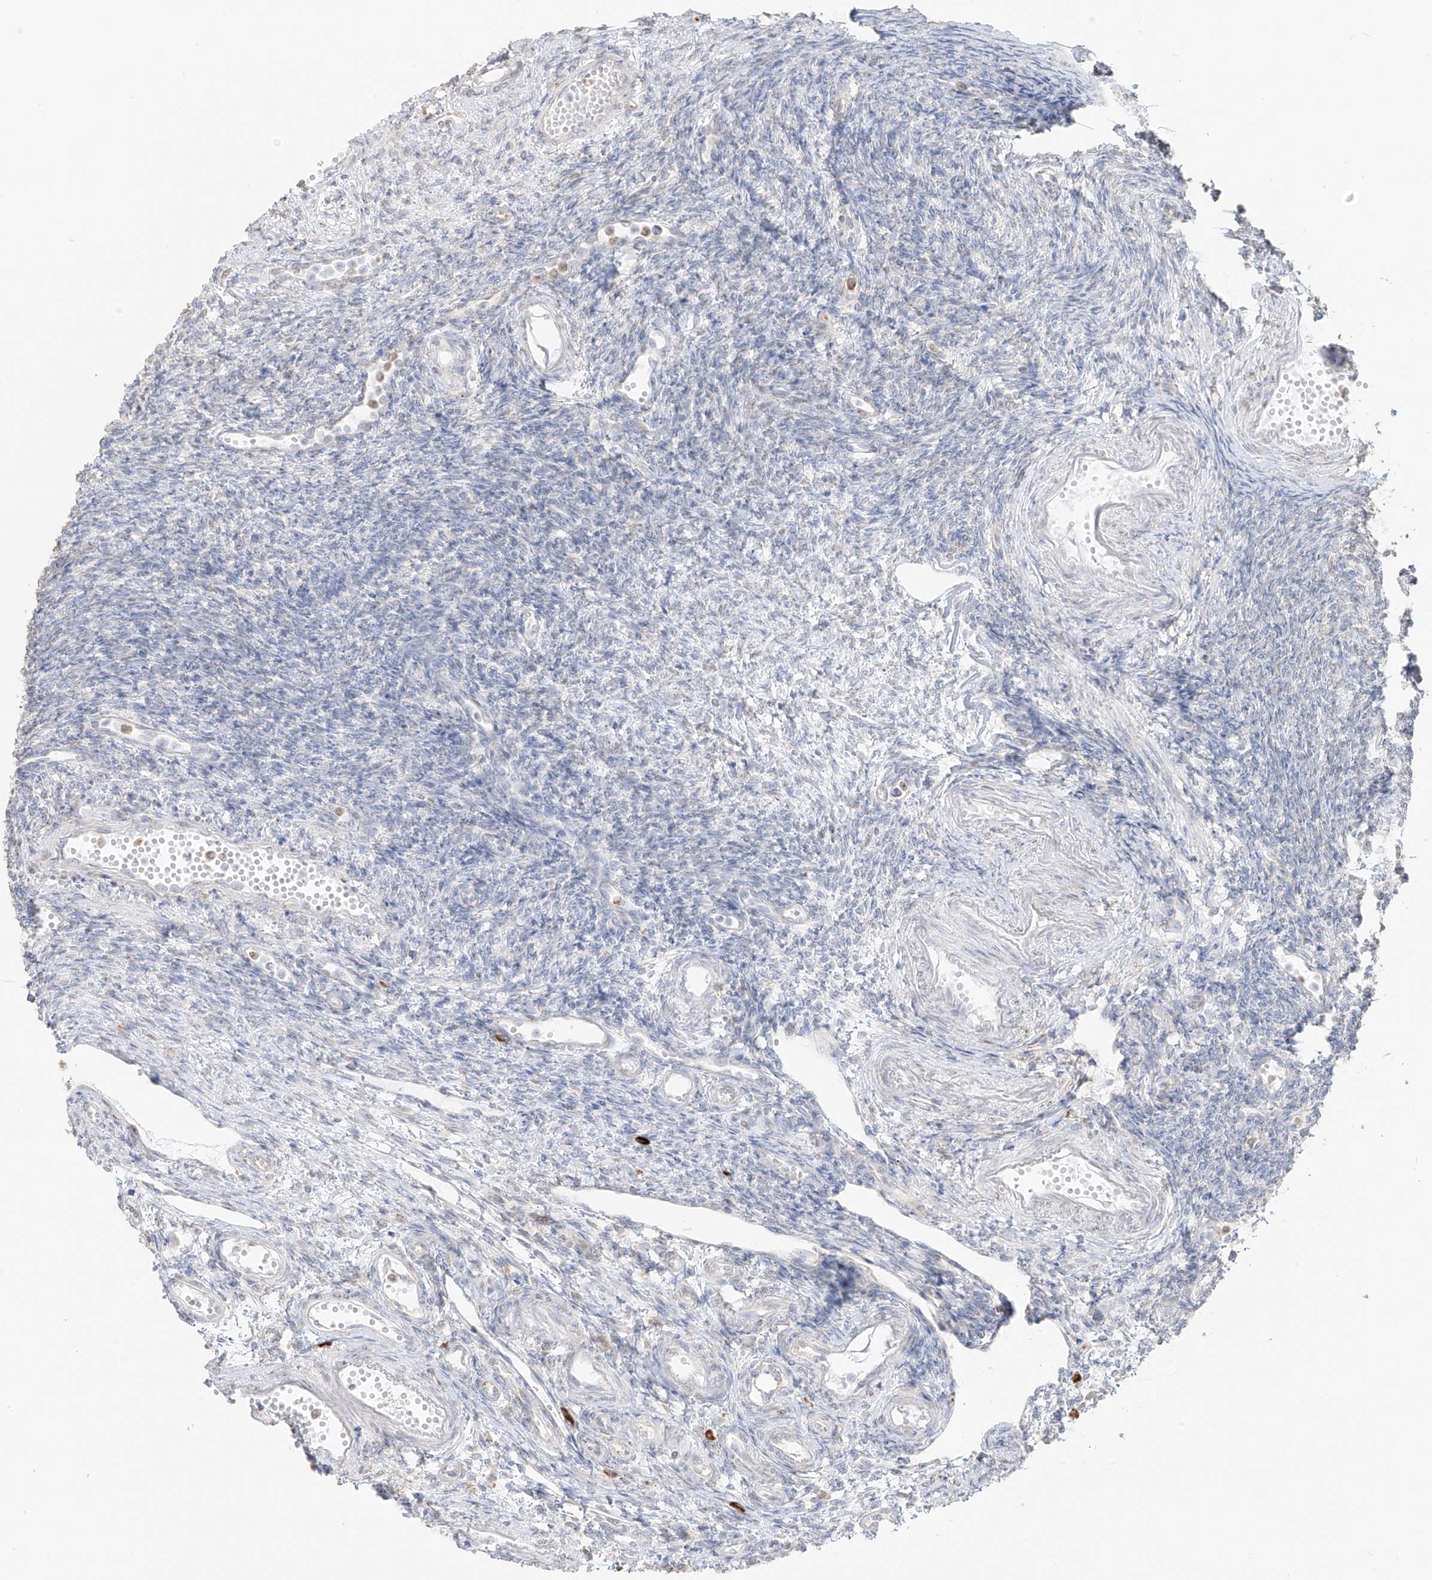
{"staining": {"intensity": "negative", "quantity": "none", "location": "none"}, "tissue": "ovary", "cell_type": "Ovarian stroma cells", "image_type": "normal", "snomed": [{"axis": "morphology", "description": "Normal tissue, NOS"}, {"axis": "morphology", "description": "Cyst, NOS"}, {"axis": "topography", "description": "Ovary"}], "caption": "An image of ovary stained for a protein shows no brown staining in ovarian stroma cells.", "gene": "LRRC59", "patient": {"sex": "female", "age": 33}}